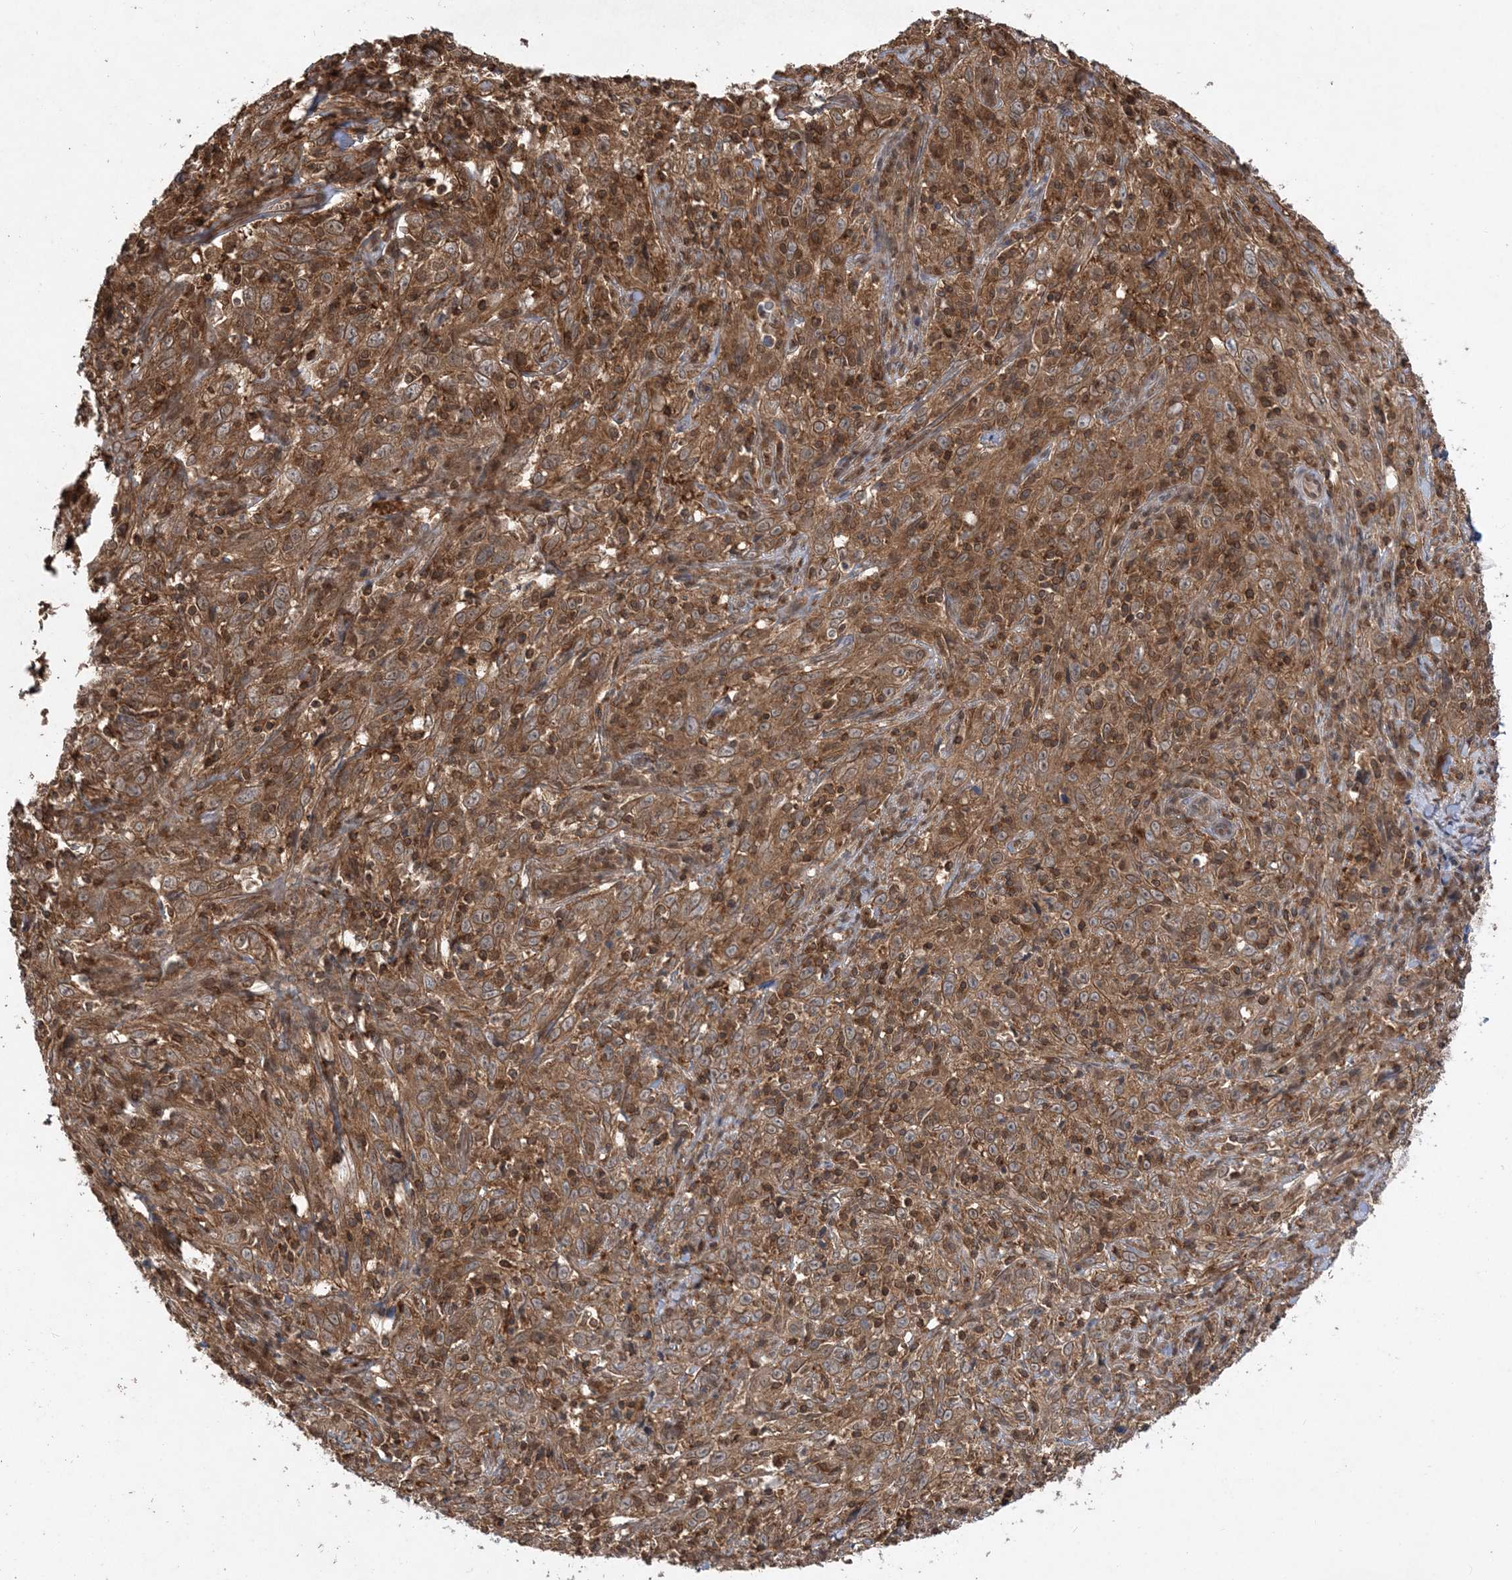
{"staining": {"intensity": "moderate", "quantity": ">75%", "location": "cytoplasmic/membranous"}, "tissue": "cervical cancer", "cell_type": "Tumor cells", "image_type": "cancer", "snomed": [{"axis": "morphology", "description": "Squamous cell carcinoma, NOS"}, {"axis": "topography", "description": "Cervix"}], "caption": "A brown stain shows moderate cytoplasmic/membranous positivity of a protein in human cervical cancer tumor cells. The staining is performed using DAB brown chromogen to label protein expression. The nuclei are counter-stained blue using hematoxylin.", "gene": "ACYP1", "patient": {"sex": "female", "age": 46}}